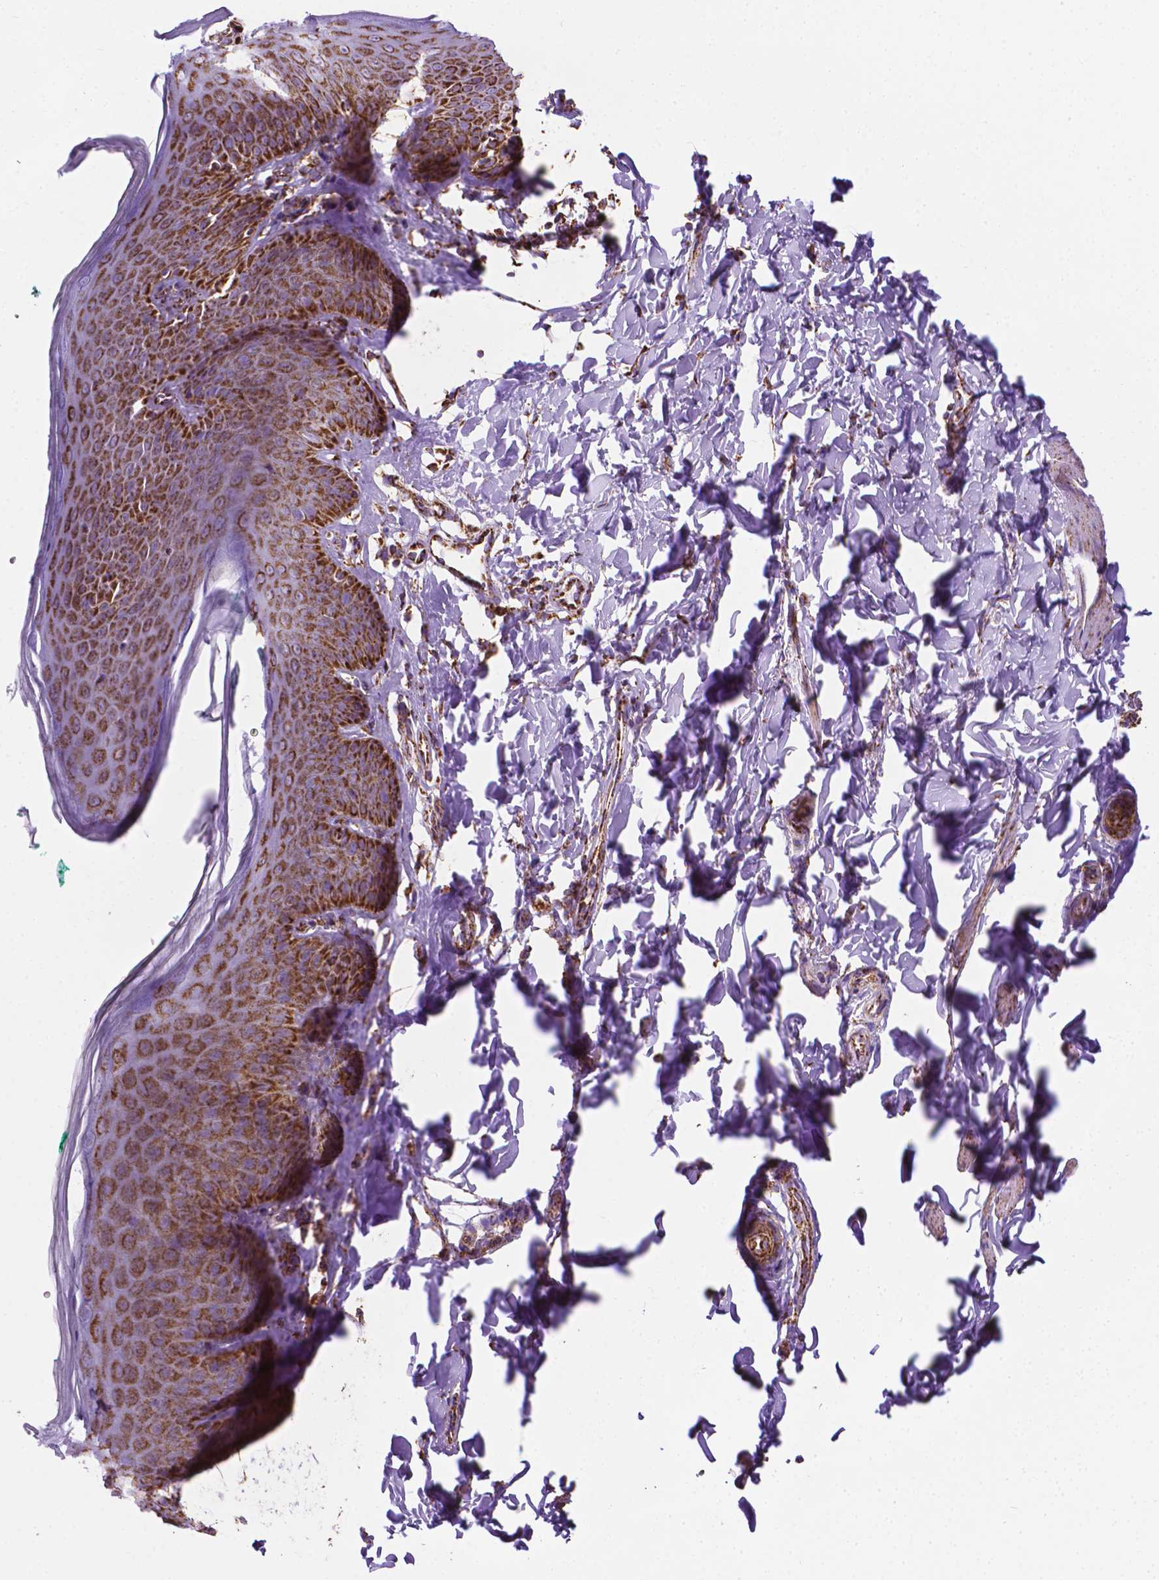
{"staining": {"intensity": "strong", "quantity": ">75%", "location": "cytoplasmic/membranous"}, "tissue": "skin", "cell_type": "Epidermal cells", "image_type": "normal", "snomed": [{"axis": "morphology", "description": "Normal tissue, NOS"}, {"axis": "topography", "description": "Vulva"}, {"axis": "topography", "description": "Peripheral nerve tissue"}], "caption": "Immunohistochemistry (IHC) image of normal human skin stained for a protein (brown), which displays high levels of strong cytoplasmic/membranous positivity in about >75% of epidermal cells.", "gene": "RMDN3", "patient": {"sex": "female", "age": 66}}